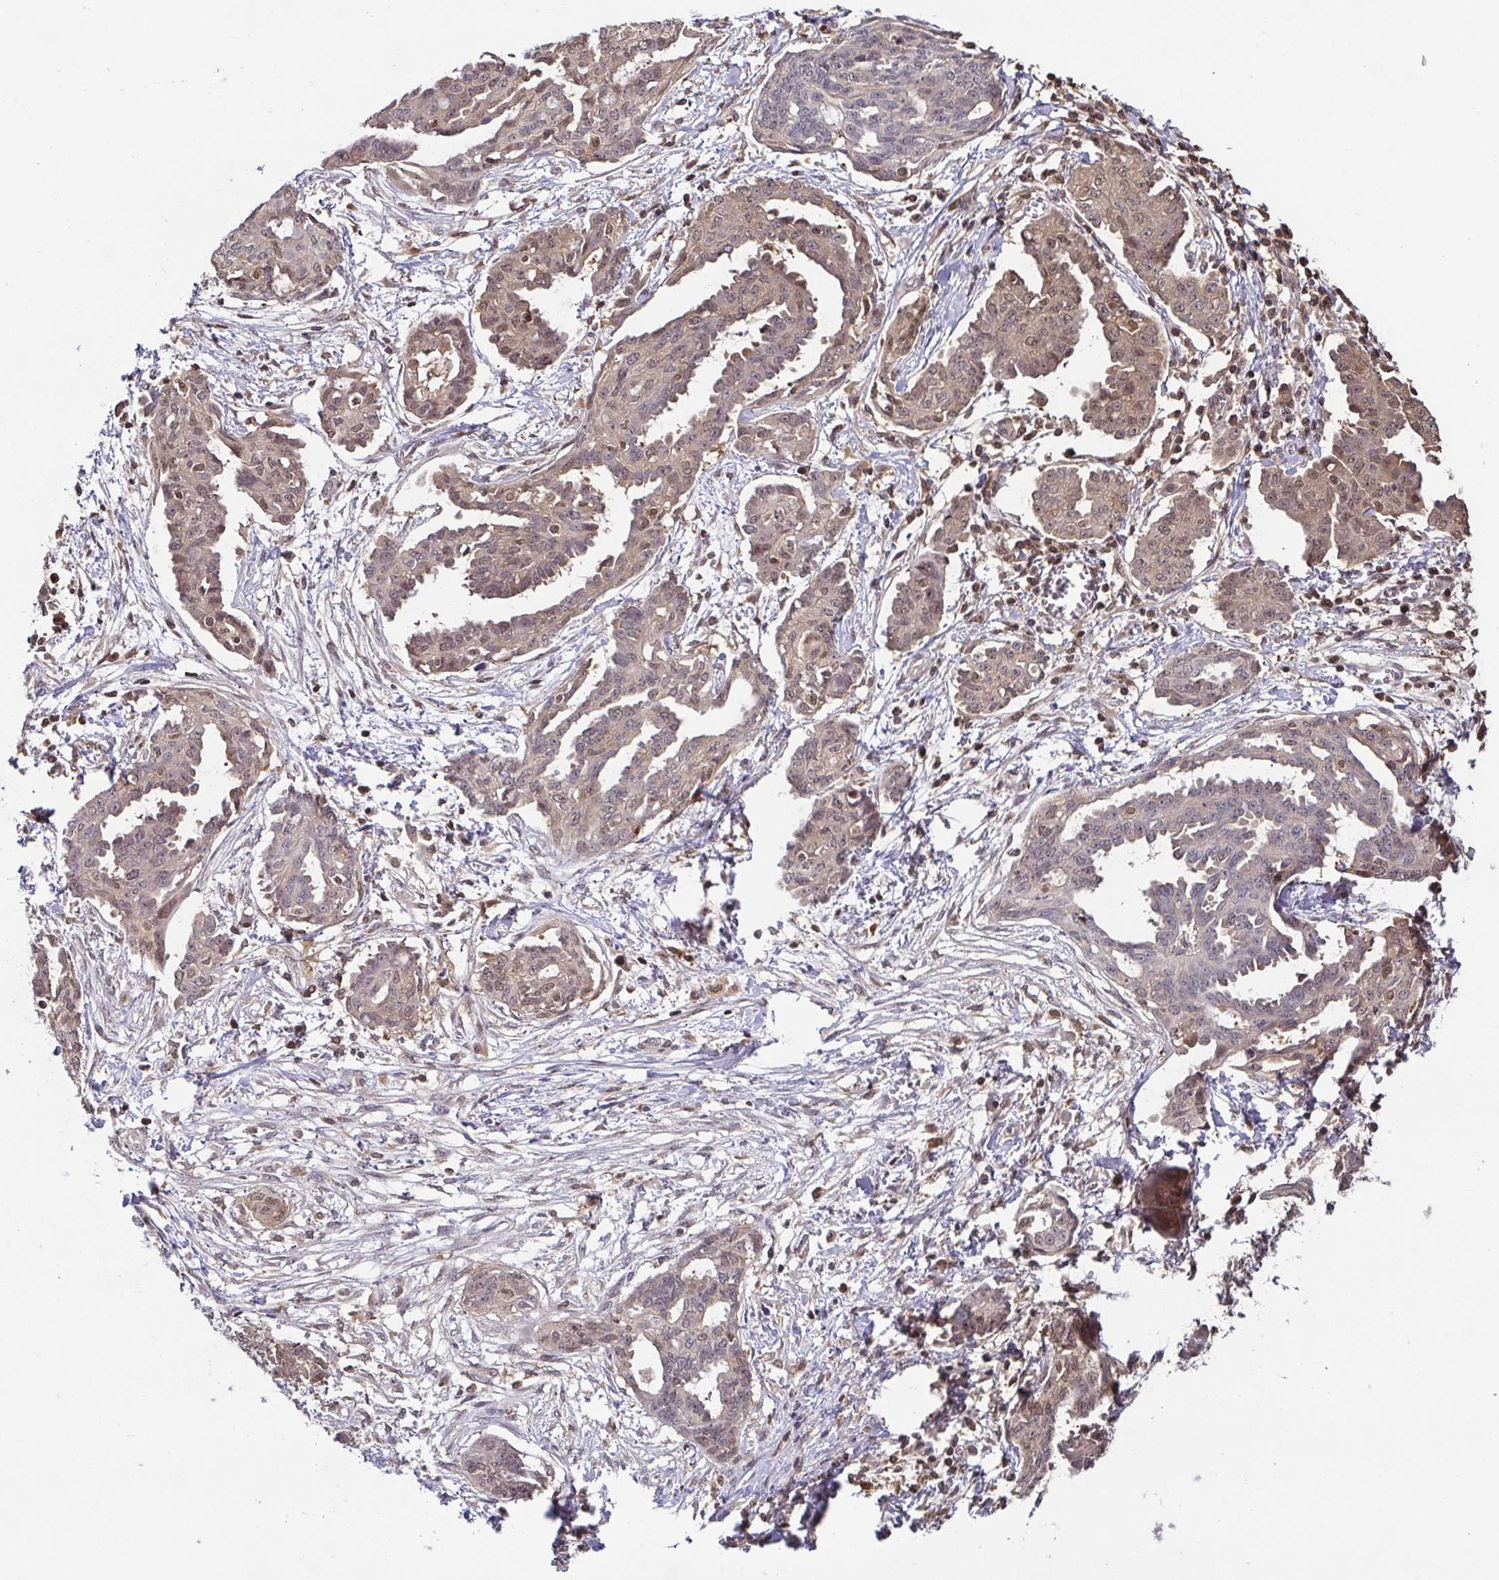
{"staining": {"intensity": "moderate", "quantity": ">75%", "location": "cytoplasmic/membranous,nuclear"}, "tissue": "ovarian cancer", "cell_type": "Tumor cells", "image_type": "cancer", "snomed": [{"axis": "morphology", "description": "Cystadenocarcinoma, serous, NOS"}, {"axis": "topography", "description": "Ovary"}], "caption": "Immunohistochemical staining of human ovarian cancer (serous cystadenocarcinoma) reveals medium levels of moderate cytoplasmic/membranous and nuclear protein staining in about >75% of tumor cells. (Stains: DAB (3,3'-diaminobenzidine) in brown, nuclei in blue, Microscopy: brightfield microscopy at high magnification).", "gene": "PSMB9", "patient": {"sex": "female", "age": 71}}